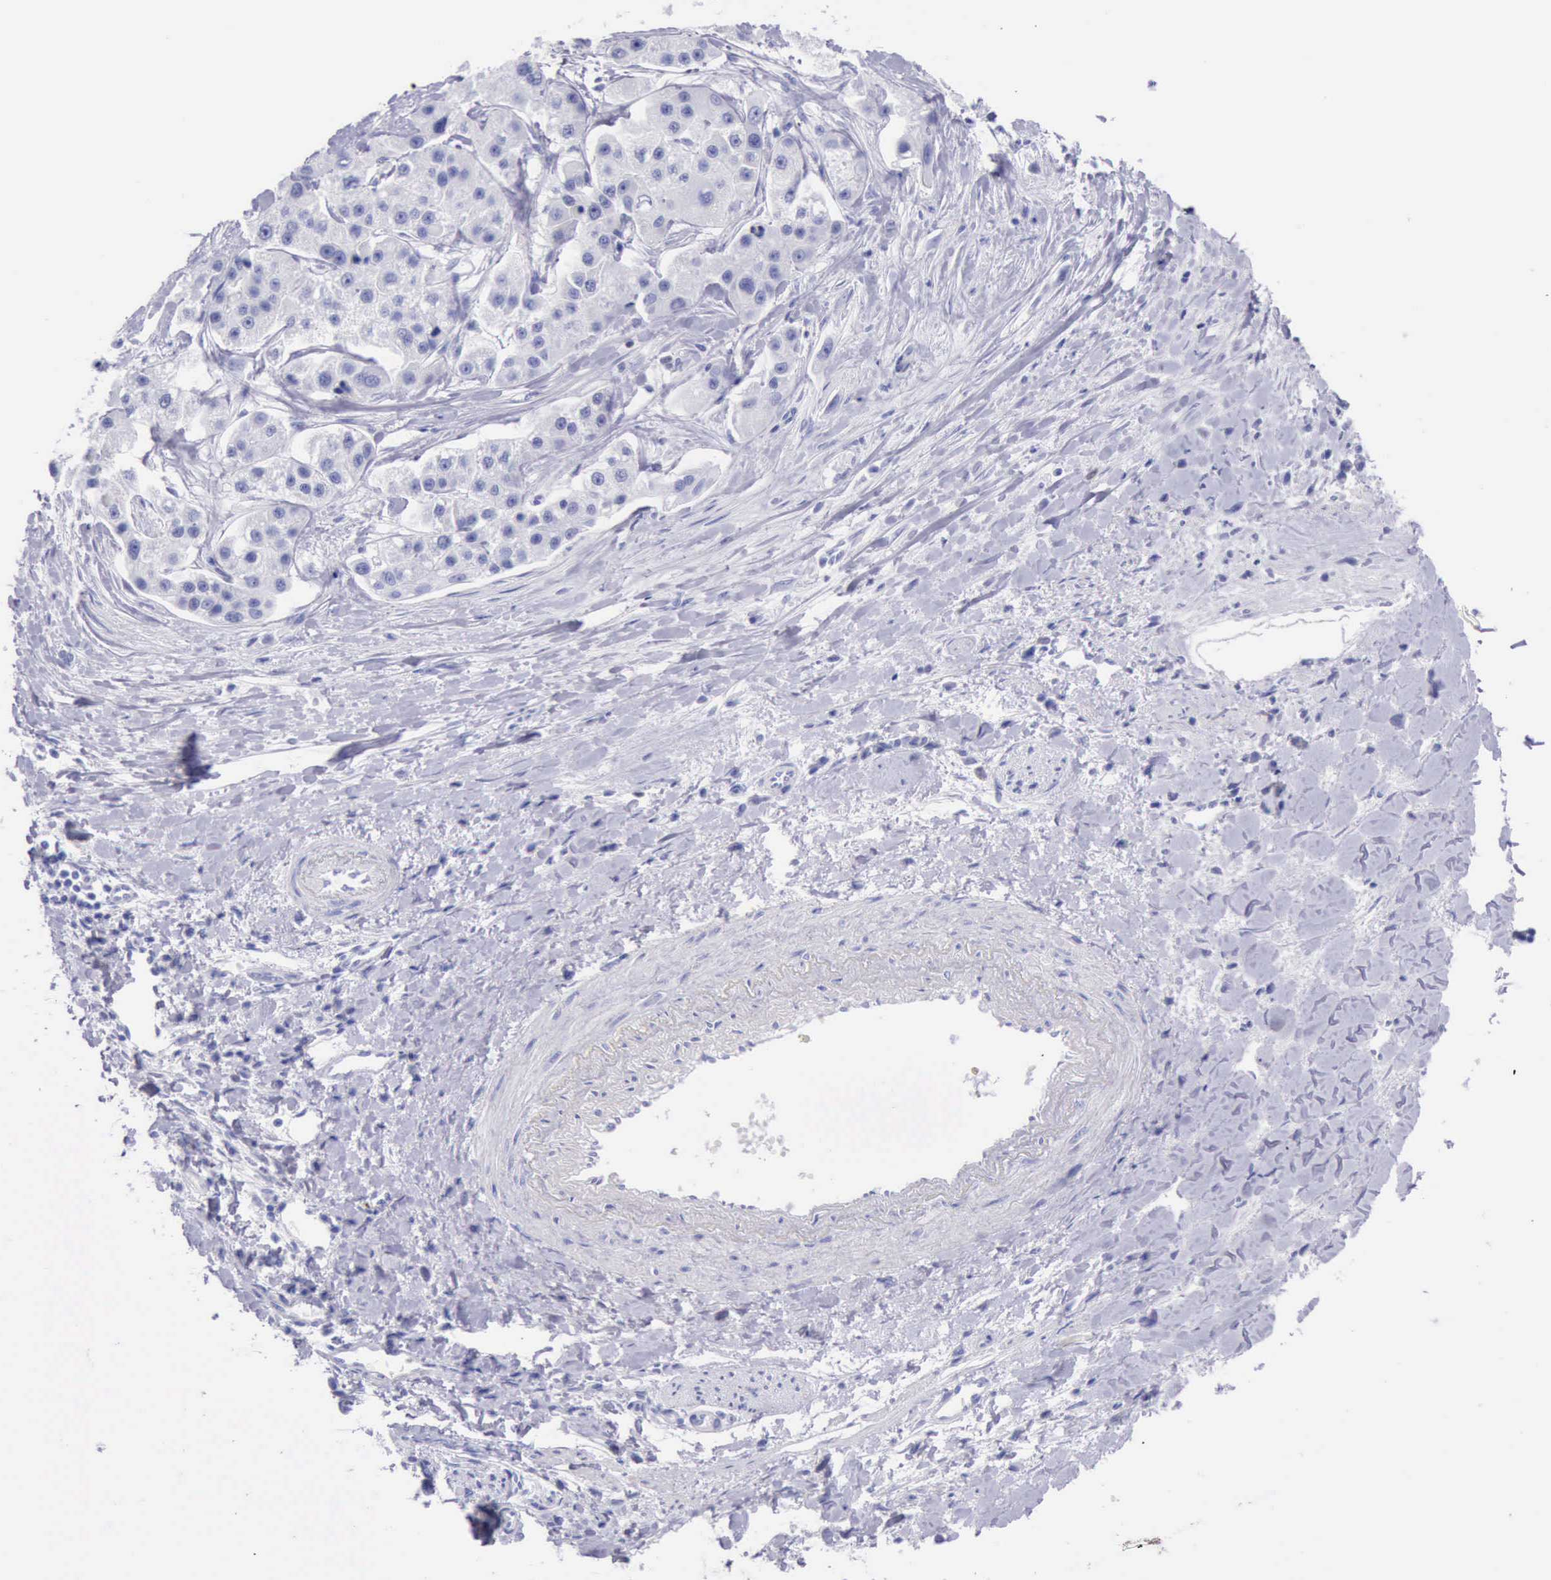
{"staining": {"intensity": "negative", "quantity": "none", "location": "none"}, "tissue": "liver cancer", "cell_type": "Tumor cells", "image_type": "cancer", "snomed": [{"axis": "morphology", "description": "Carcinoma, Hepatocellular, NOS"}, {"axis": "topography", "description": "Liver"}], "caption": "IHC of human liver cancer (hepatocellular carcinoma) shows no expression in tumor cells. (DAB IHC visualized using brightfield microscopy, high magnification).", "gene": "MCM2", "patient": {"sex": "female", "age": 85}}